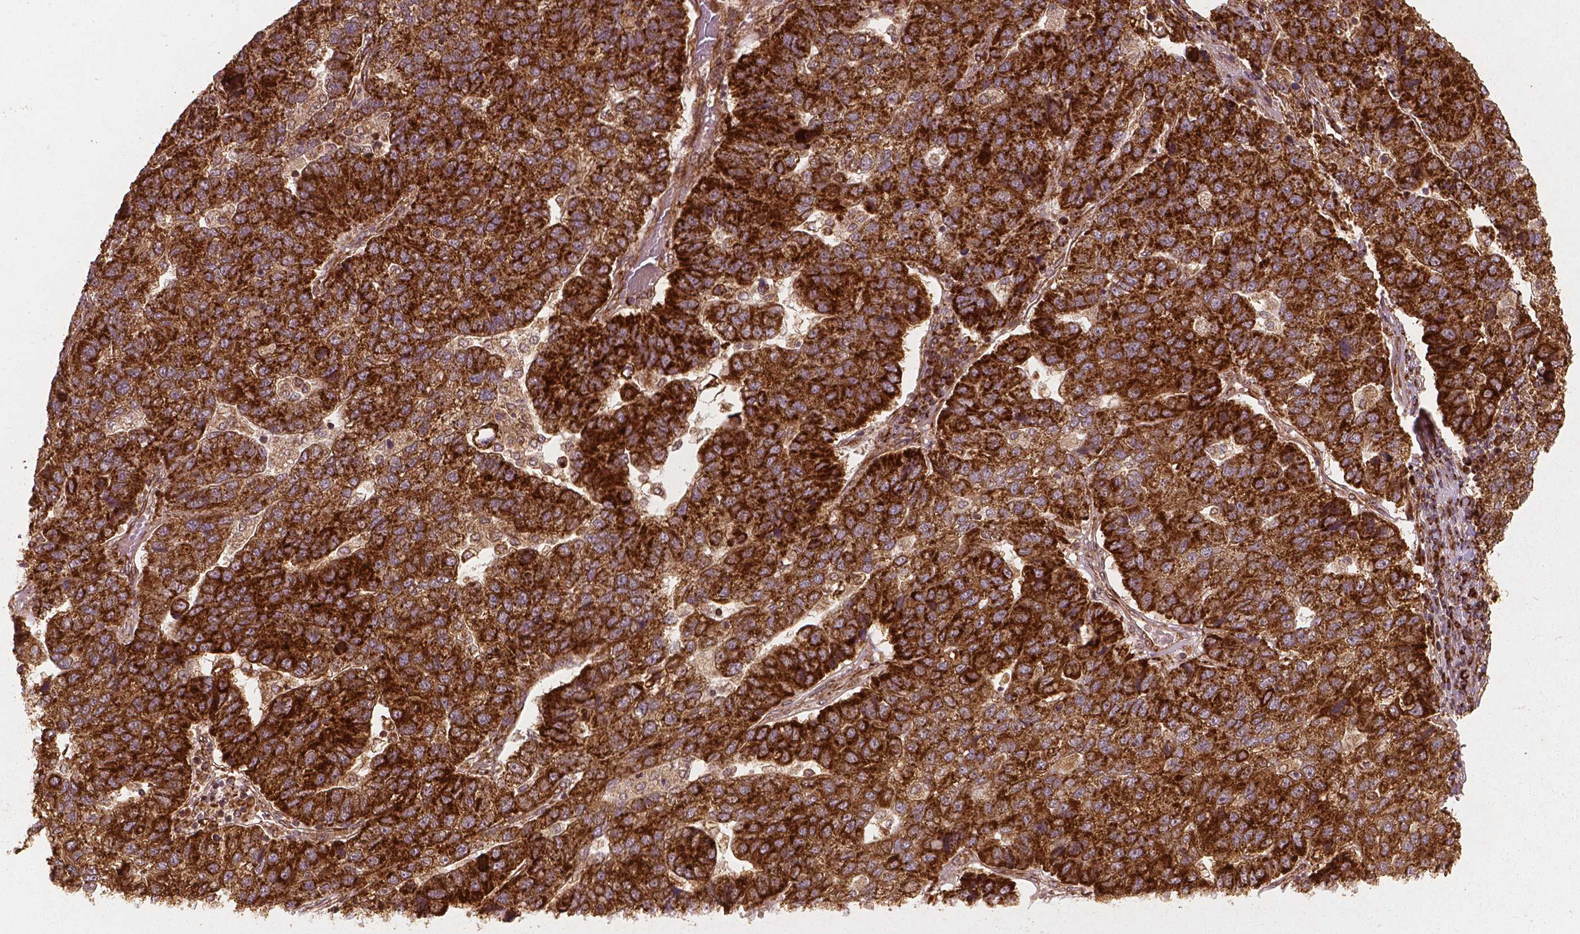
{"staining": {"intensity": "strong", "quantity": ">75%", "location": "cytoplasmic/membranous"}, "tissue": "pancreatic cancer", "cell_type": "Tumor cells", "image_type": "cancer", "snomed": [{"axis": "morphology", "description": "Adenocarcinoma, NOS"}, {"axis": "topography", "description": "Pancreas"}], "caption": "Protein expression analysis of pancreatic cancer (adenocarcinoma) demonstrates strong cytoplasmic/membranous staining in approximately >75% of tumor cells. (Stains: DAB in brown, nuclei in blue, Microscopy: brightfield microscopy at high magnification).", "gene": "PGAM5", "patient": {"sex": "female", "age": 61}}